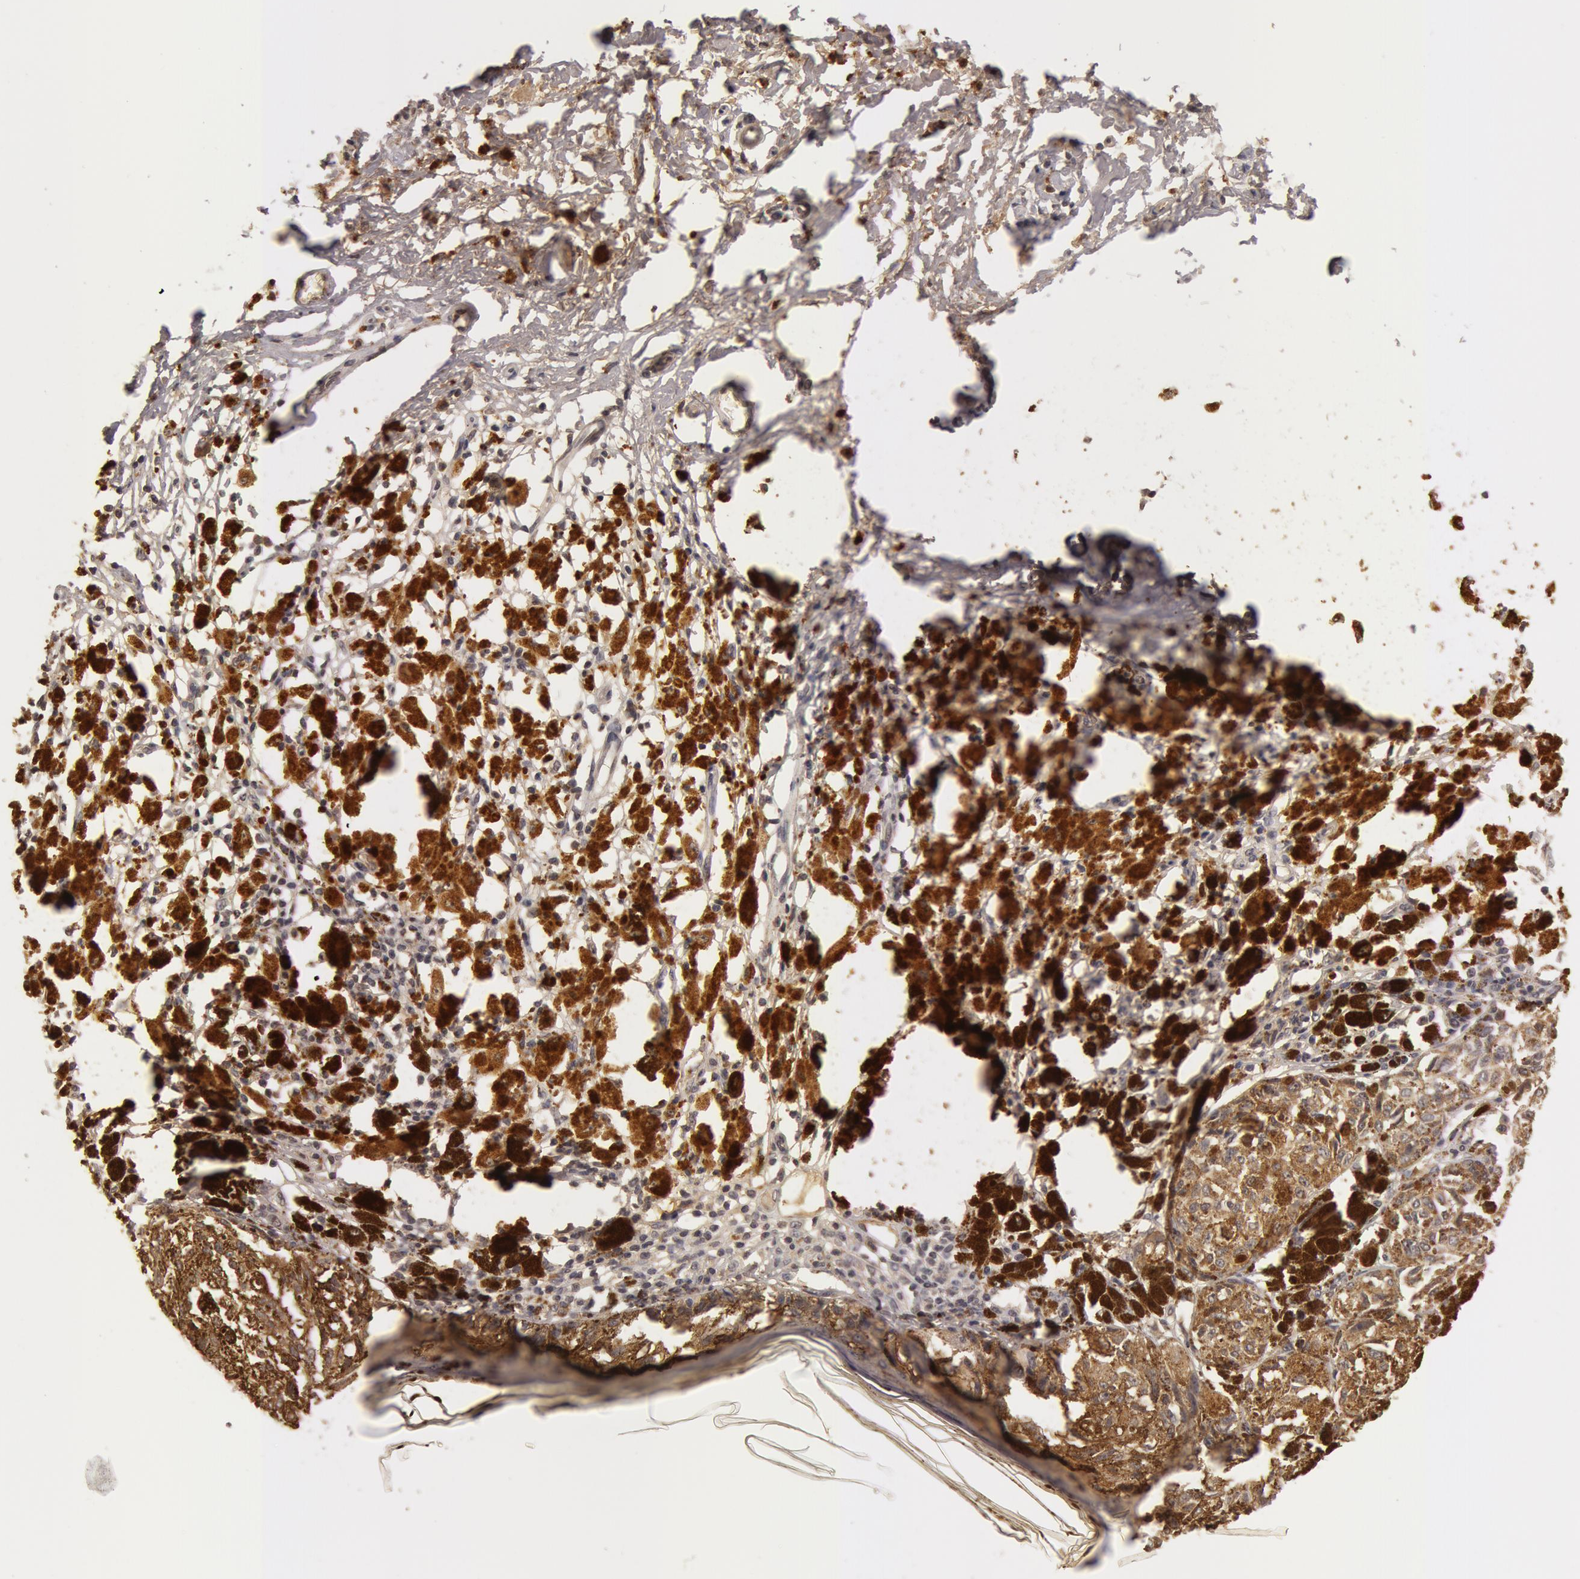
{"staining": {"intensity": "moderate", "quantity": ">75%", "location": "cytoplasmic/membranous"}, "tissue": "melanoma", "cell_type": "Tumor cells", "image_type": "cancer", "snomed": [{"axis": "morphology", "description": "Malignant melanoma, NOS"}, {"axis": "topography", "description": "Skin"}], "caption": "Human malignant melanoma stained with a brown dye demonstrates moderate cytoplasmic/membranous positive positivity in approximately >75% of tumor cells.", "gene": "BCHE", "patient": {"sex": "male", "age": 88}}